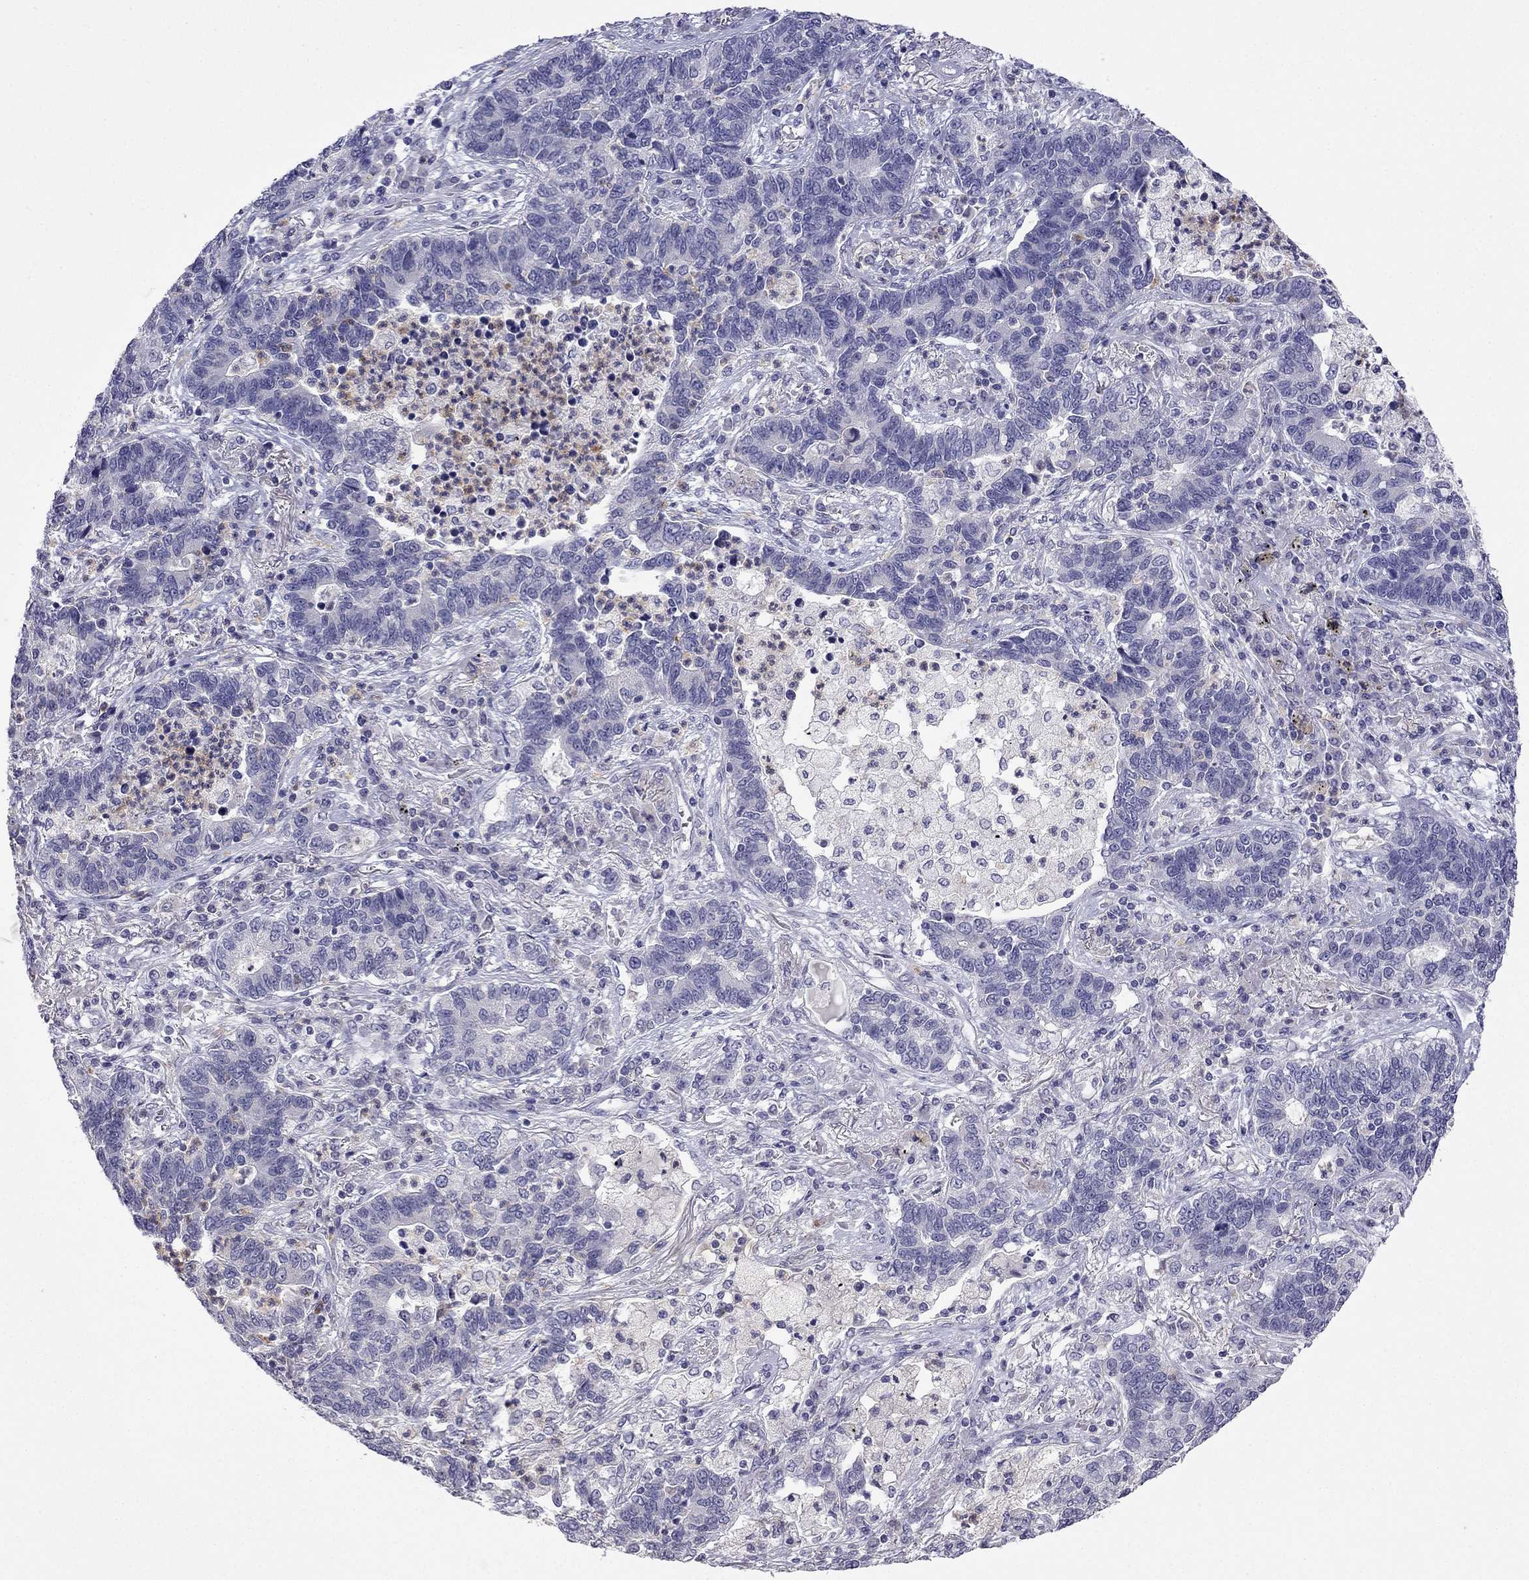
{"staining": {"intensity": "negative", "quantity": "none", "location": "none"}, "tissue": "lung cancer", "cell_type": "Tumor cells", "image_type": "cancer", "snomed": [{"axis": "morphology", "description": "Adenocarcinoma, NOS"}, {"axis": "topography", "description": "Lung"}], "caption": "Immunohistochemistry (IHC) photomicrograph of neoplastic tissue: lung adenocarcinoma stained with DAB (3,3'-diaminobenzidine) demonstrates no significant protein positivity in tumor cells.", "gene": "C16orf89", "patient": {"sex": "female", "age": 57}}